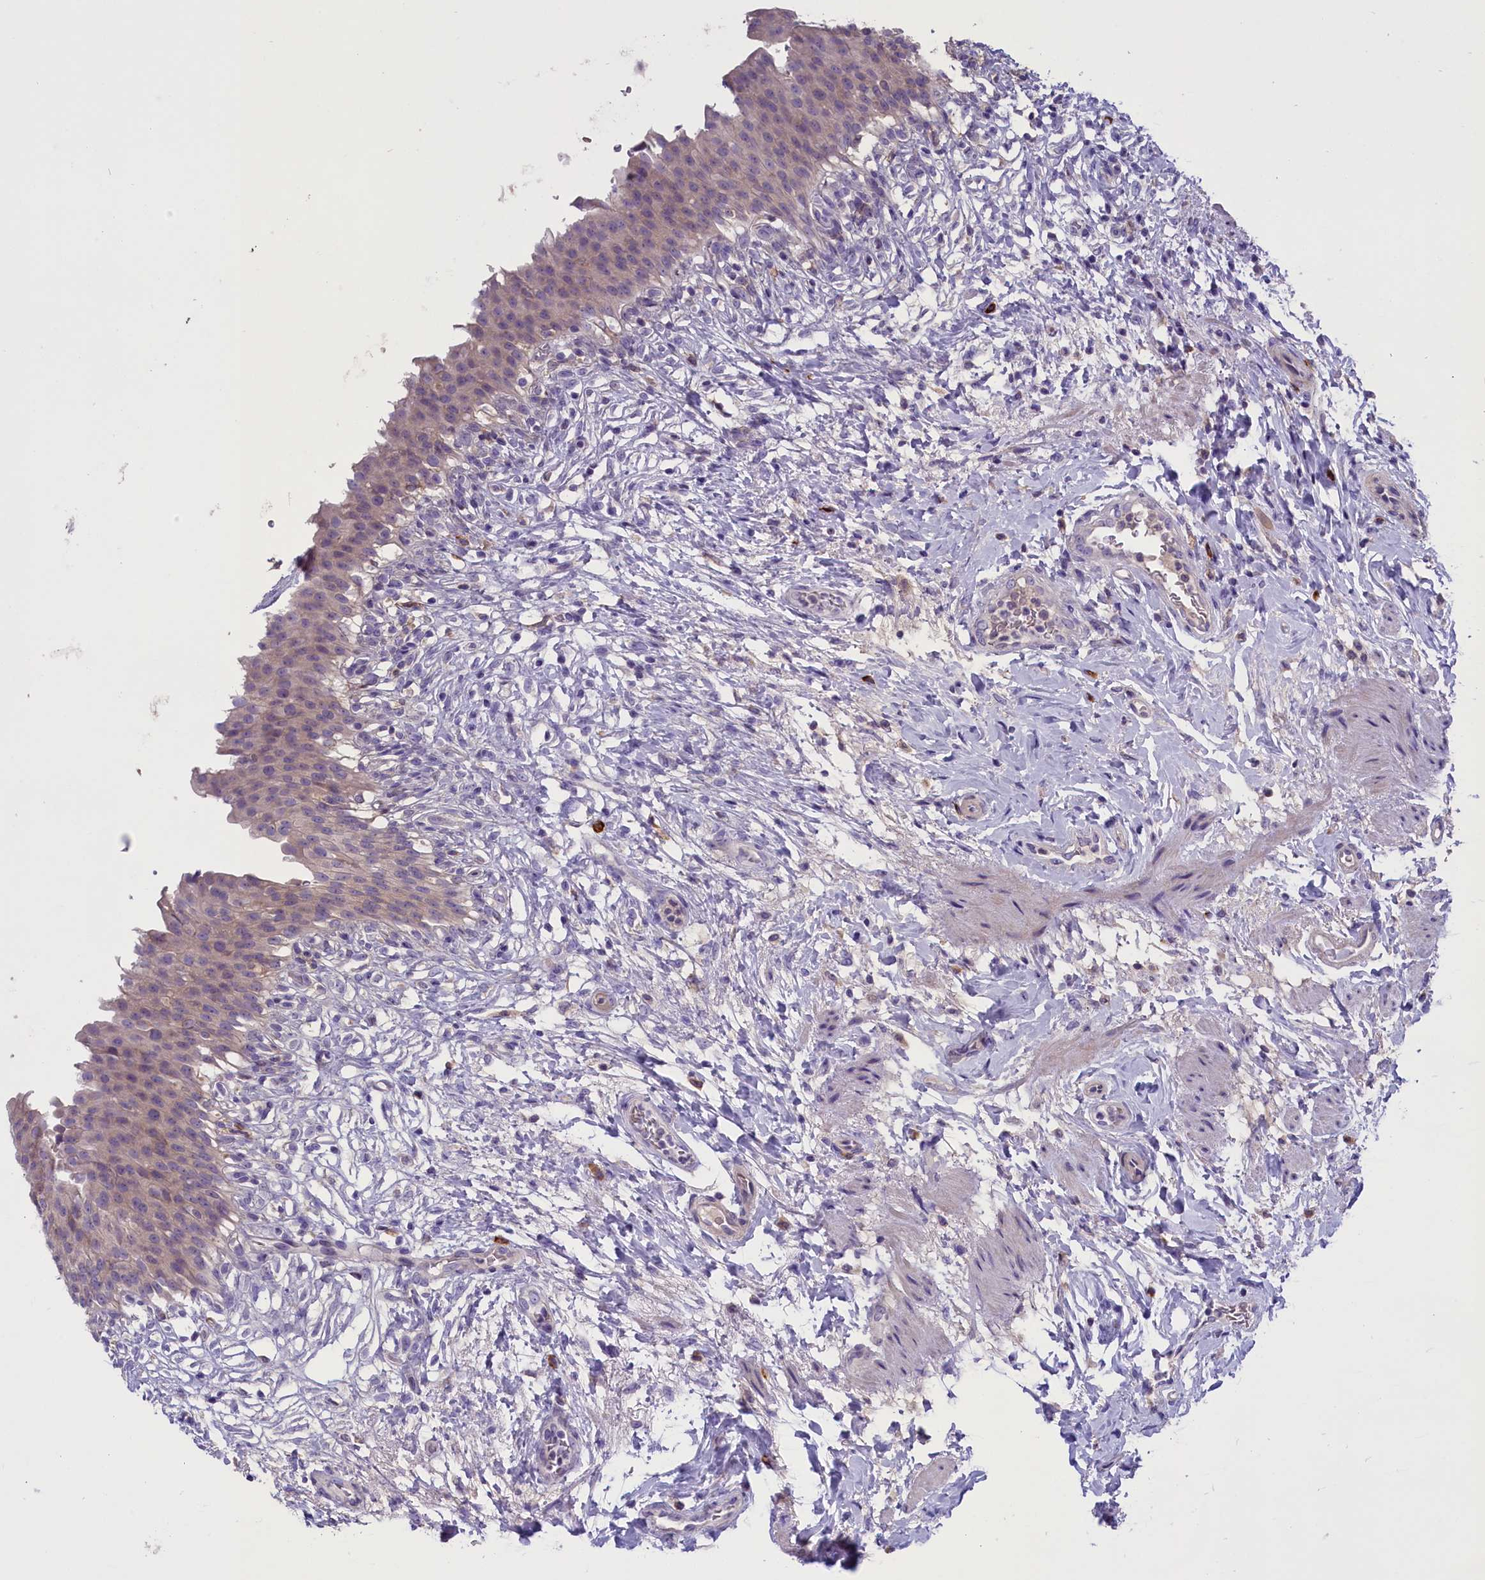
{"staining": {"intensity": "weak", "quantity": "25%-75%", "location": "cytoplasmic/membranous"}, "tissue": "urinary bladder", "cell_type": "Urothelial cells", "image_type": "normal", "snomed": [{"axis": "morphology", "description": "Normal tissue, NOS"}, {"axis": "topography", "description": "Urinary bladder"}], "caption": "Immunohistochemistry (IHC) histopathology image of unremarkable urinary bladder stained for a protein (brown), which demonstrates low levels of weak cytoplasmic/membranous expression in about 25%-75% of urothelial cells.", "gene": "ENPP6", "patient": {"sex": "female", "age": 60}}